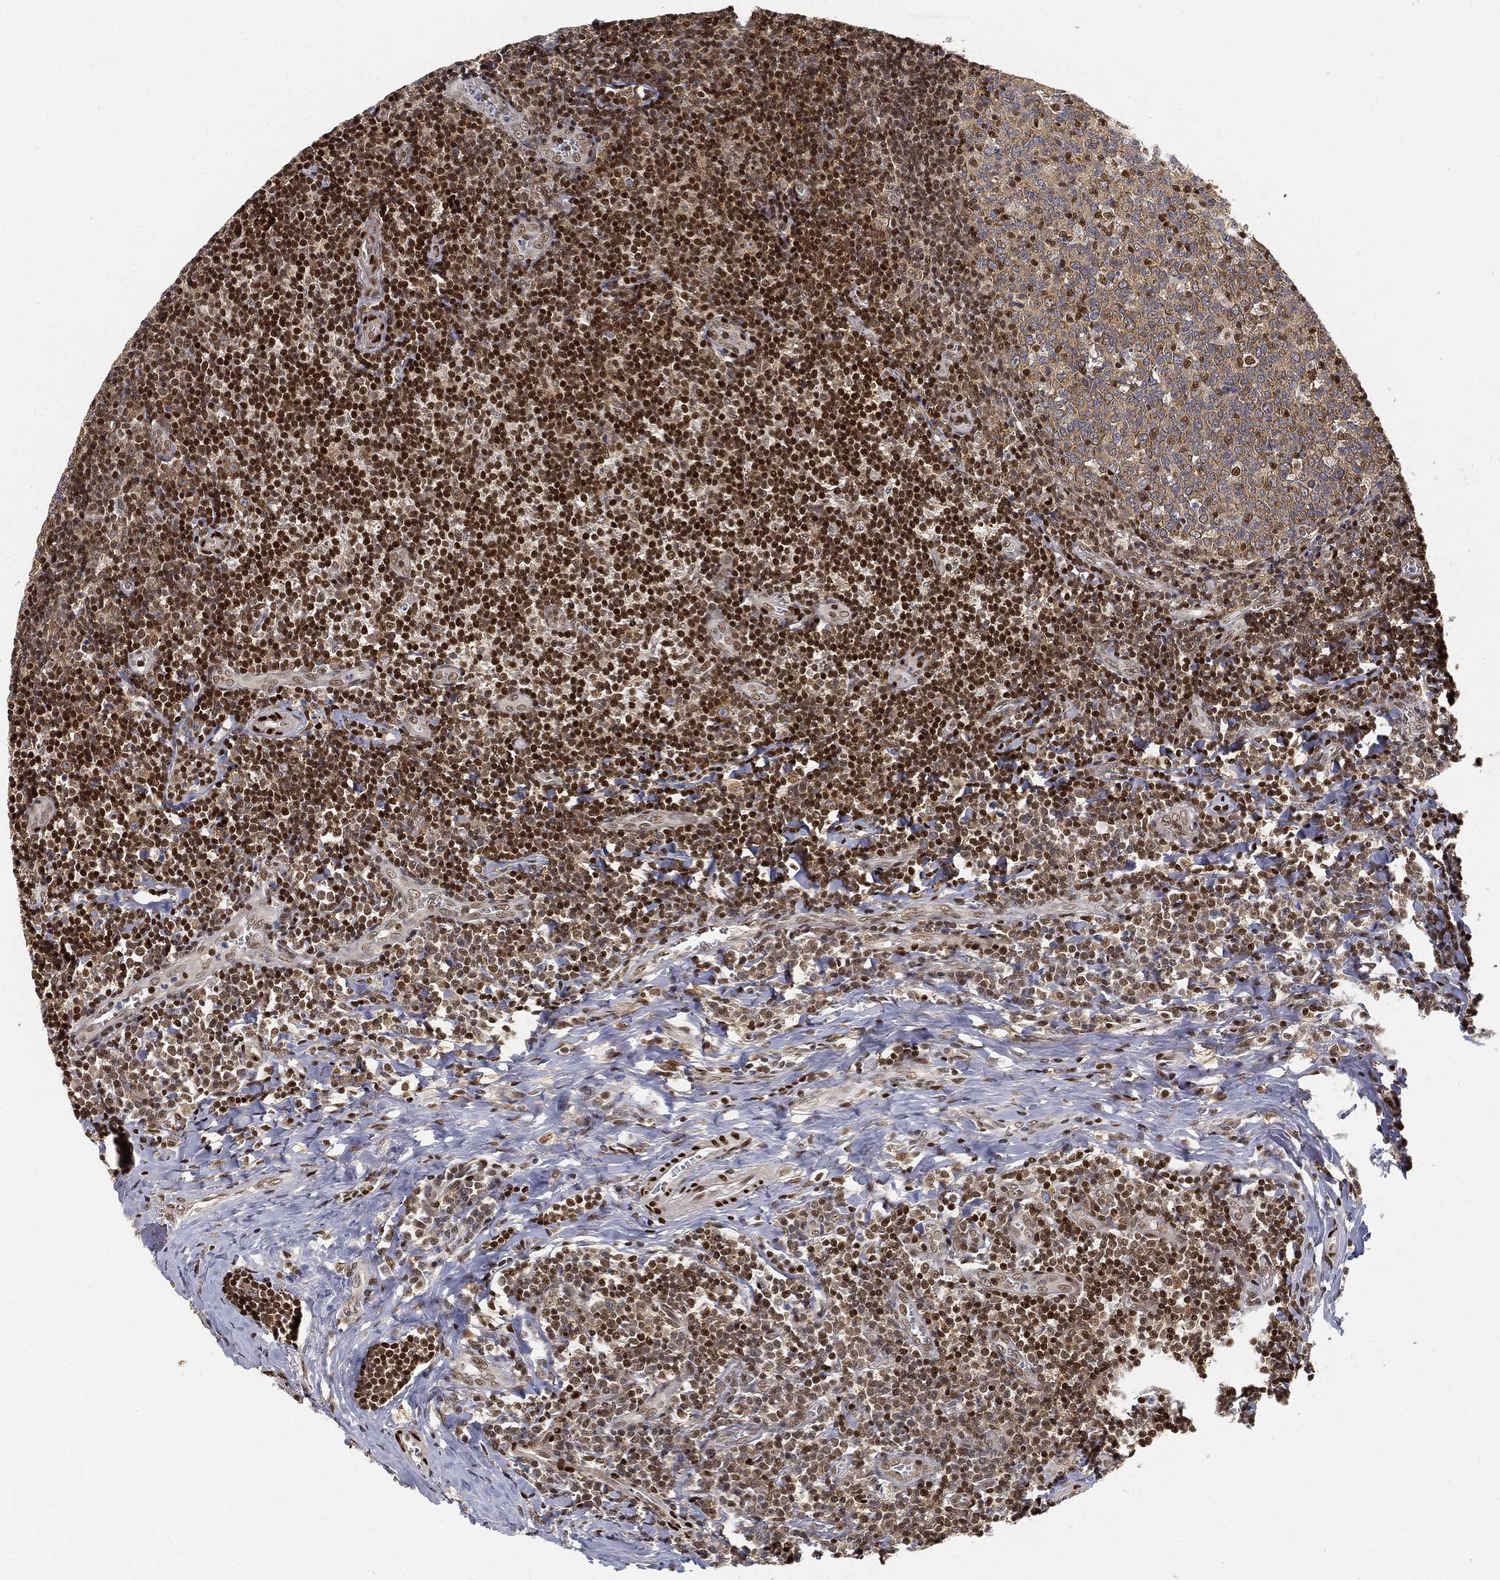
{"staining": {"intensity": "moderate", "quantity": "25%-75%", "location": "cytoplasmic/membranous"}, "tissue": "tonsil", "cell_type": "Germinal center cells", "image_type": "normal", "snomed": [{"axis": "morphology", "description": "Normal tissue, NOS"}, {"axis": "morphology", "description": "Inflammation, NOS"}, {"axis": "topography", "description": "Tonsil"}], "caption": "Immunohistochemistry (IHC) of benign tonsil exhibits medium levels of moderate cytoplasmic/membranous staining in approximately 25%-75% of germinal center cells.", "gene": "CRTC3", "patient": {"sex": "female", "age": 31}}